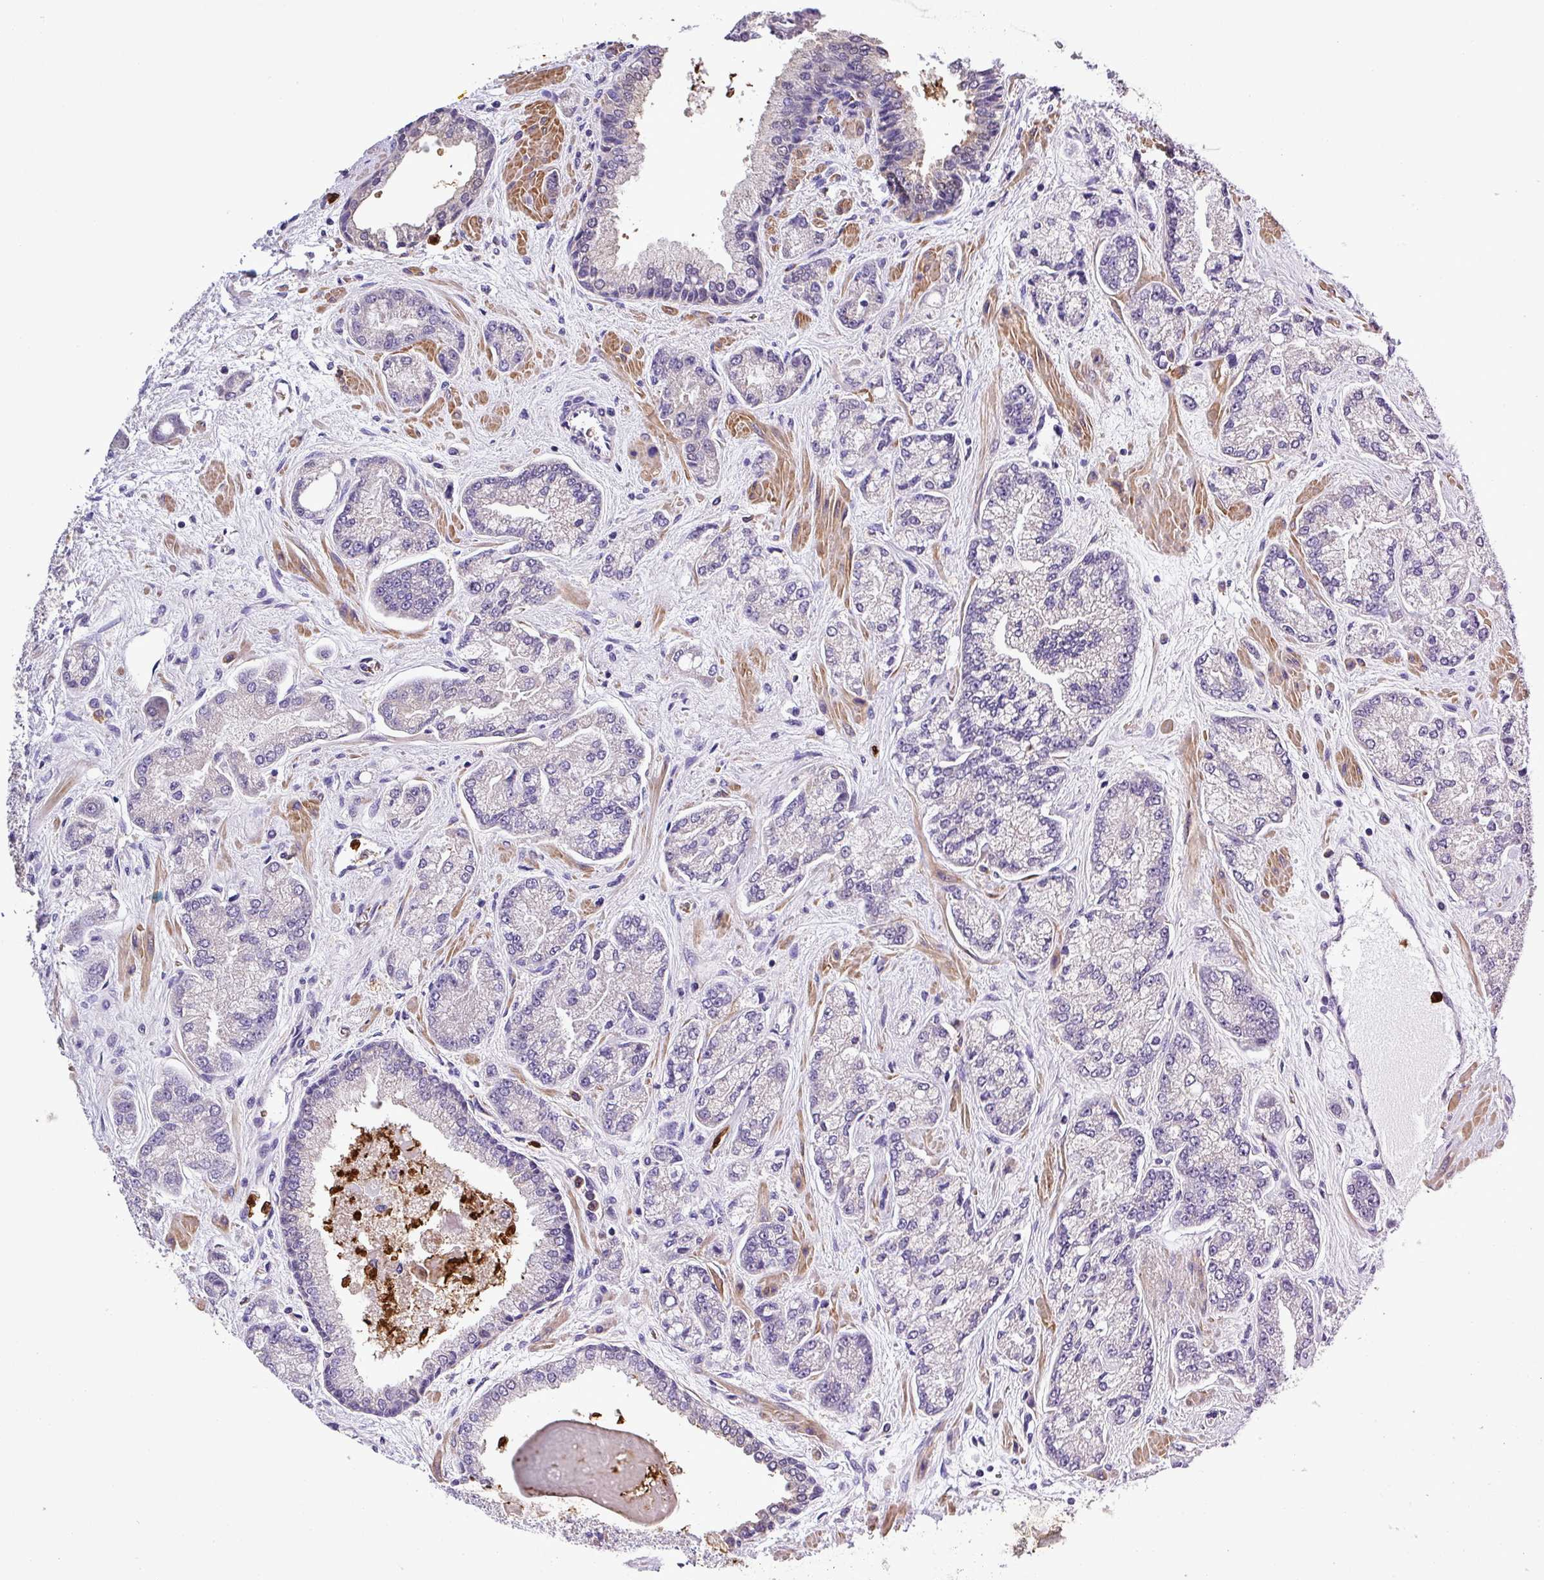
{"staining": {"intensity": "negative", "quantity": "none", "location": "none"}, "tissue": "prostate cancer", "cell_type": "Tumor cells", "image_type": "cancer", "snomed": [{"axis": "morphology", "description": "Adenocarcinoma, High grade"}, {"axis": "topography", "description": "Prostate"}], "caption": "The IHC photomicrograph has no significant staining in tumor cells of prostate cancer tissue.", "gene": "MGAT4B", "patient": {"sex": "male", "age": 68}}